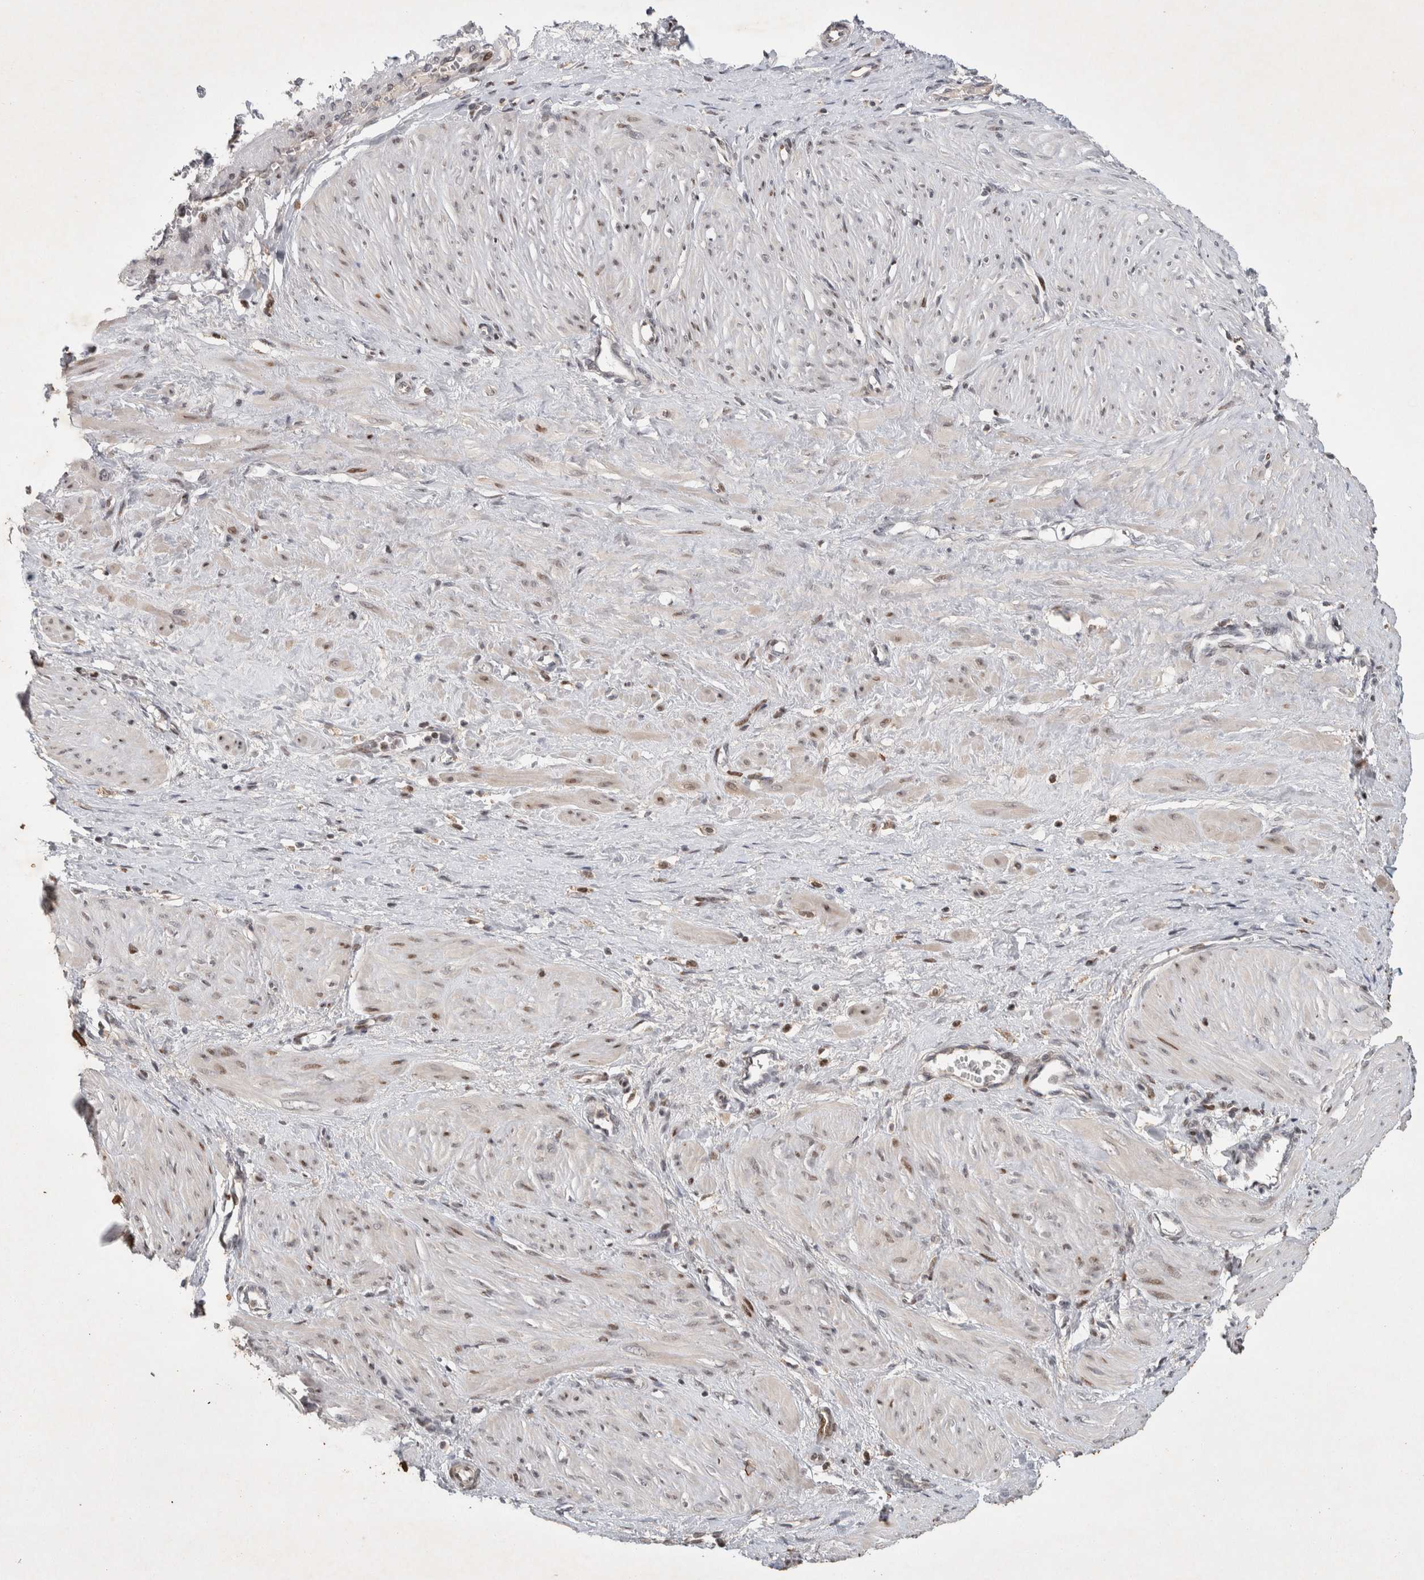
{"staining": {"intensity": "moderate", "quantity": "<25%", "location": "cytoplasmic/membranous,nuclear"}, "tissue": "smooth muscle", "cell_type": "Smooth muscle cells", "image_type": "normal", "snomed": [{"axis": "morphology", "description": "Normal tissue, NOS"}, {"axis": "topography", "description": "Endometrium"}], "caption": "Immunohistochemical staining of unremarkable smooth muscle demonstrates low levels of moderate cytoplasmic/membranous,nuclear expression in approximately <25% of smooth muscle cells. (brown staining indicates protein expression, while blue staining denotes nuclei).", "gene": "C8orf58", "patient": {"sex": "female", "age": 33}}